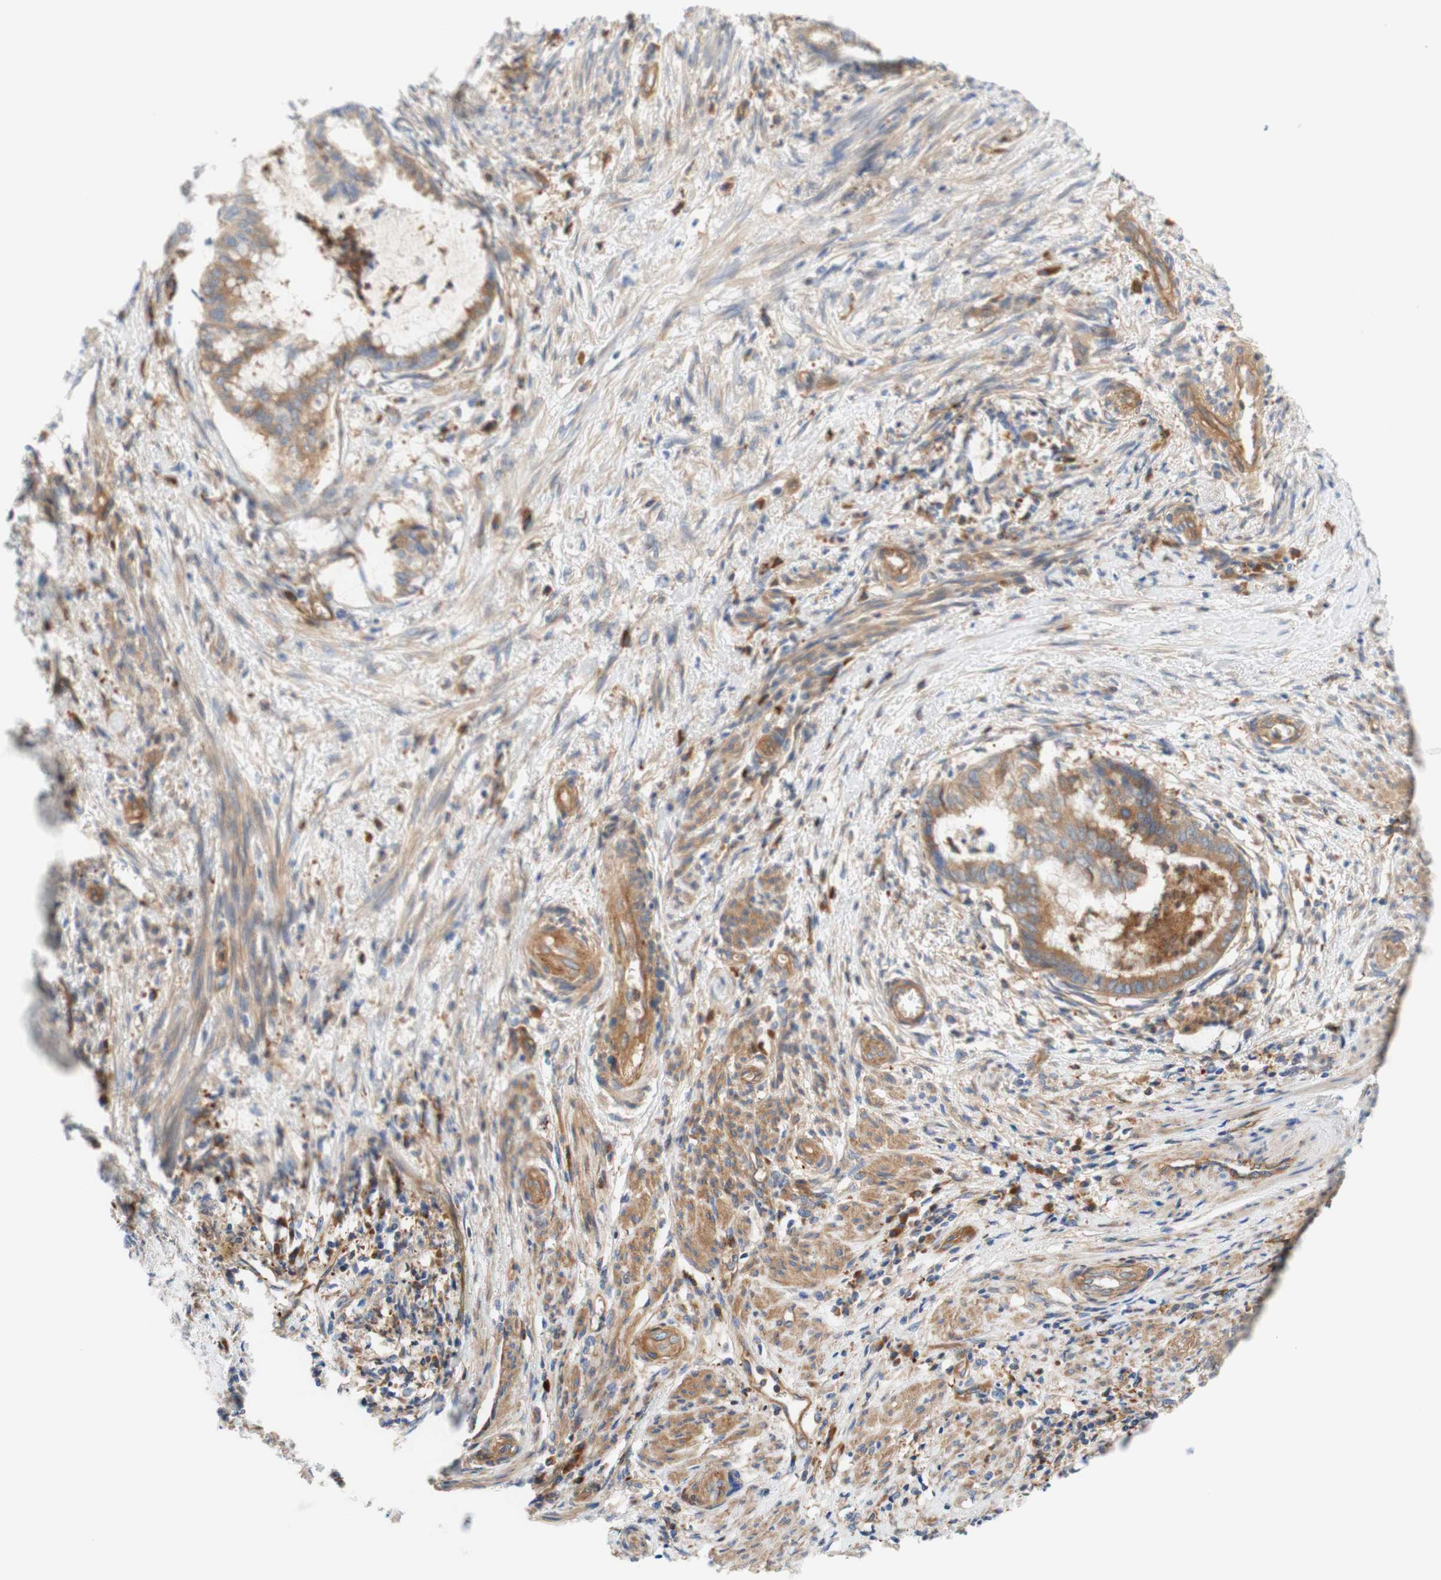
{"staining": {"intensity": "moderate", "quantity": "25%-75%", "location": "cytoplasmic/membranous"}, "tissue": "endometrial cancer", "cell_type": "Tumor cells", "image_type": "cancer", "snomed": [{"axis": "morphology", "description": "Necrosis, NOS"}, {"axis": "morphology", "description": "Adenocarcinoma, NOS"}, {"axis": "topography", "description": "Endometrium"}], "caption": "A brown stain shows moderate cytoplasmic/membranous staining of a protein in human adenocarcinoma (endometrial) tumor cells.", "gene": "STOM", "patient": {"sex": "female", "age": 79}}